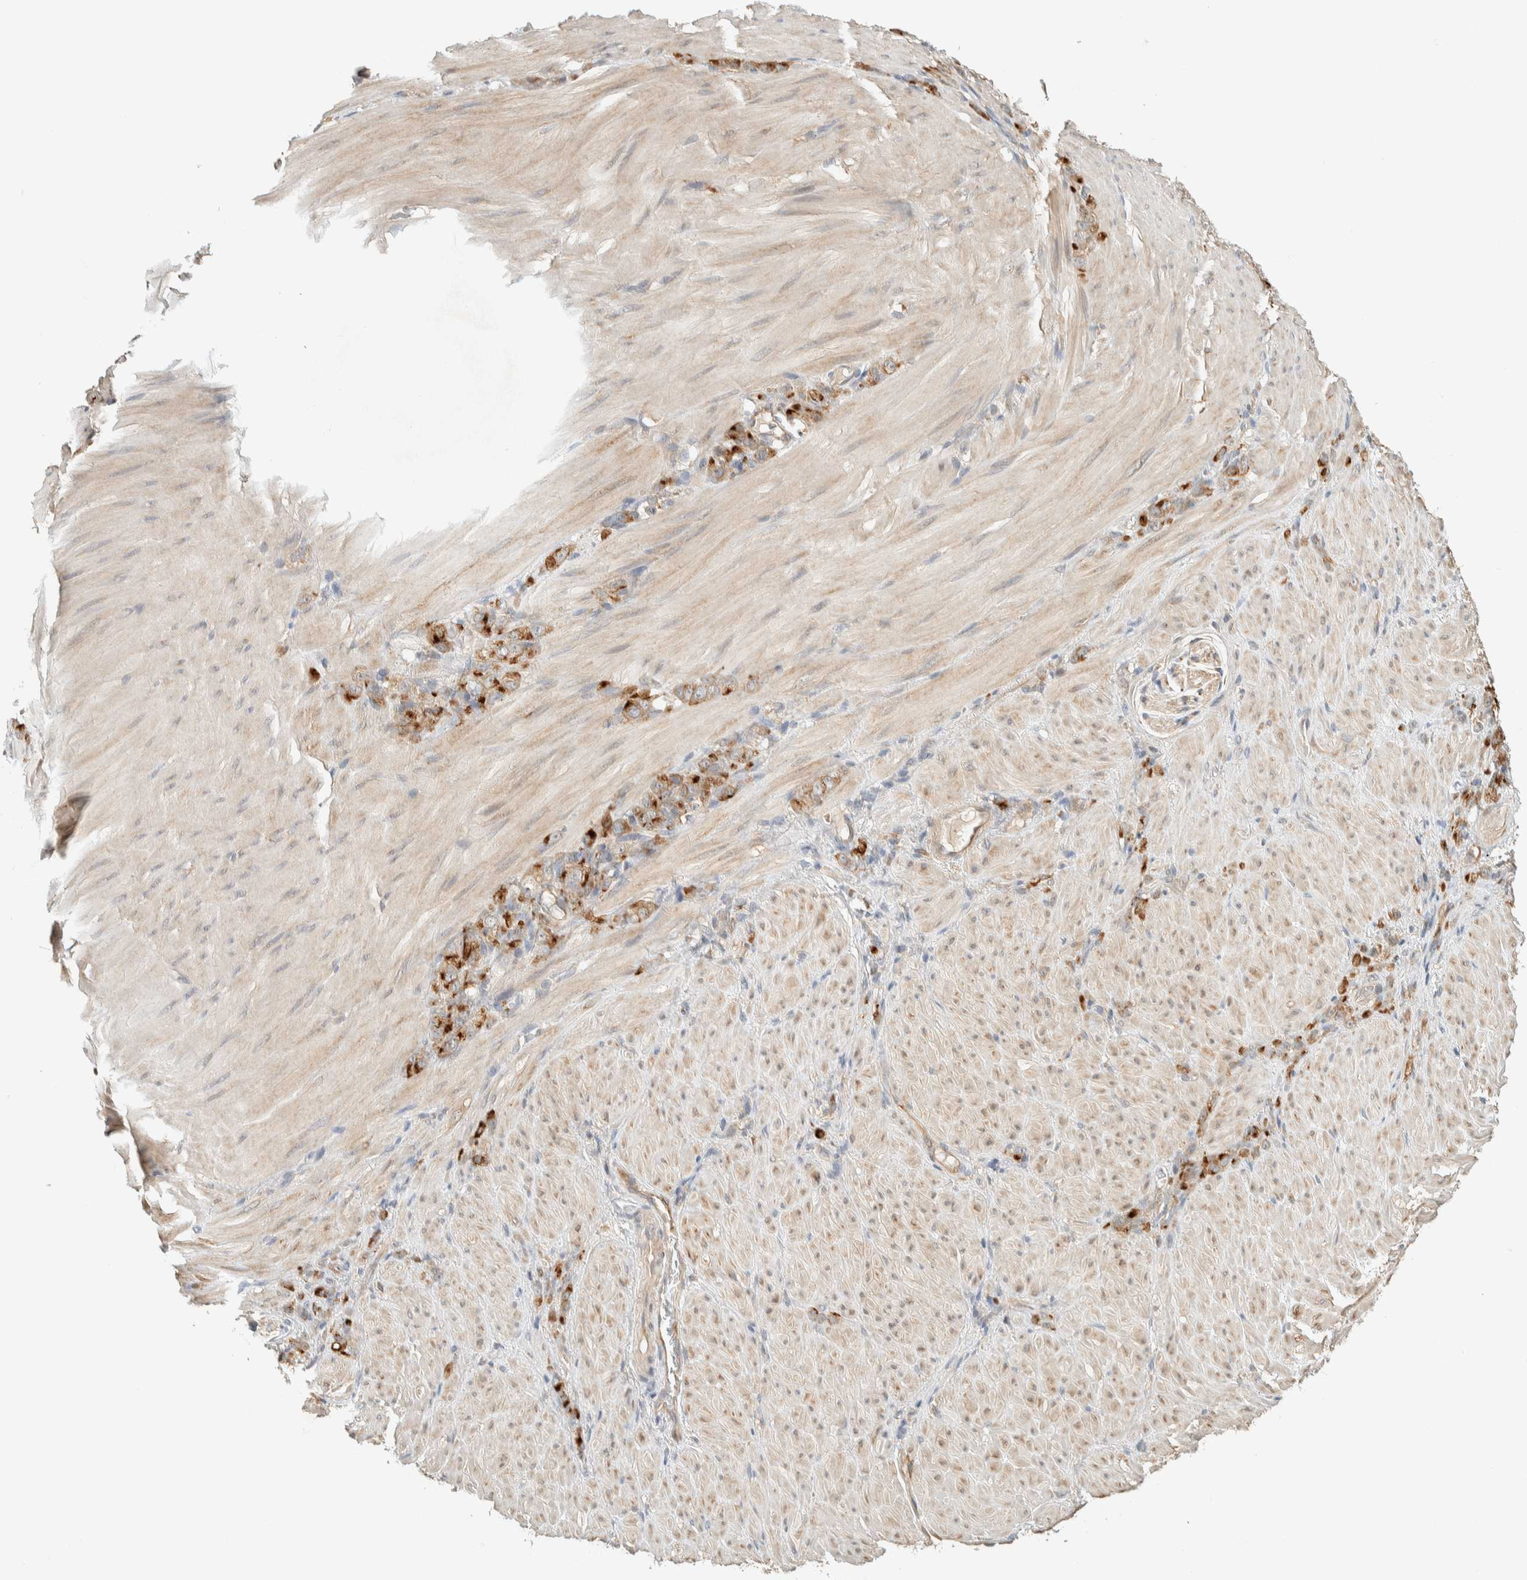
{"staining": {"intensity": "strong", "quantity": ">75%", "location": "cytoplasmic/membranous"}, "tissue": "stomach cancer", "cell_type": "Tumor cells", "image_type": "cancer", "snomed": [{"axis": "morphology", "description": "Normal tissue, NOS"}, {"axis": "morphology", "description": "Adenocarcinoma, NOS"}, {"axis": "topography", "description": "Stomach"}], "caption": "An immunohistochemistry image of neoplastic tissue is shown. Protein staining in brown highlights strong cytoplasmic/membranous positivity in adenocarcinoma (stomach) within tumor cells.", "gene": "RAB11FIP1", "patient": {"sex": "male", "age": 82}}